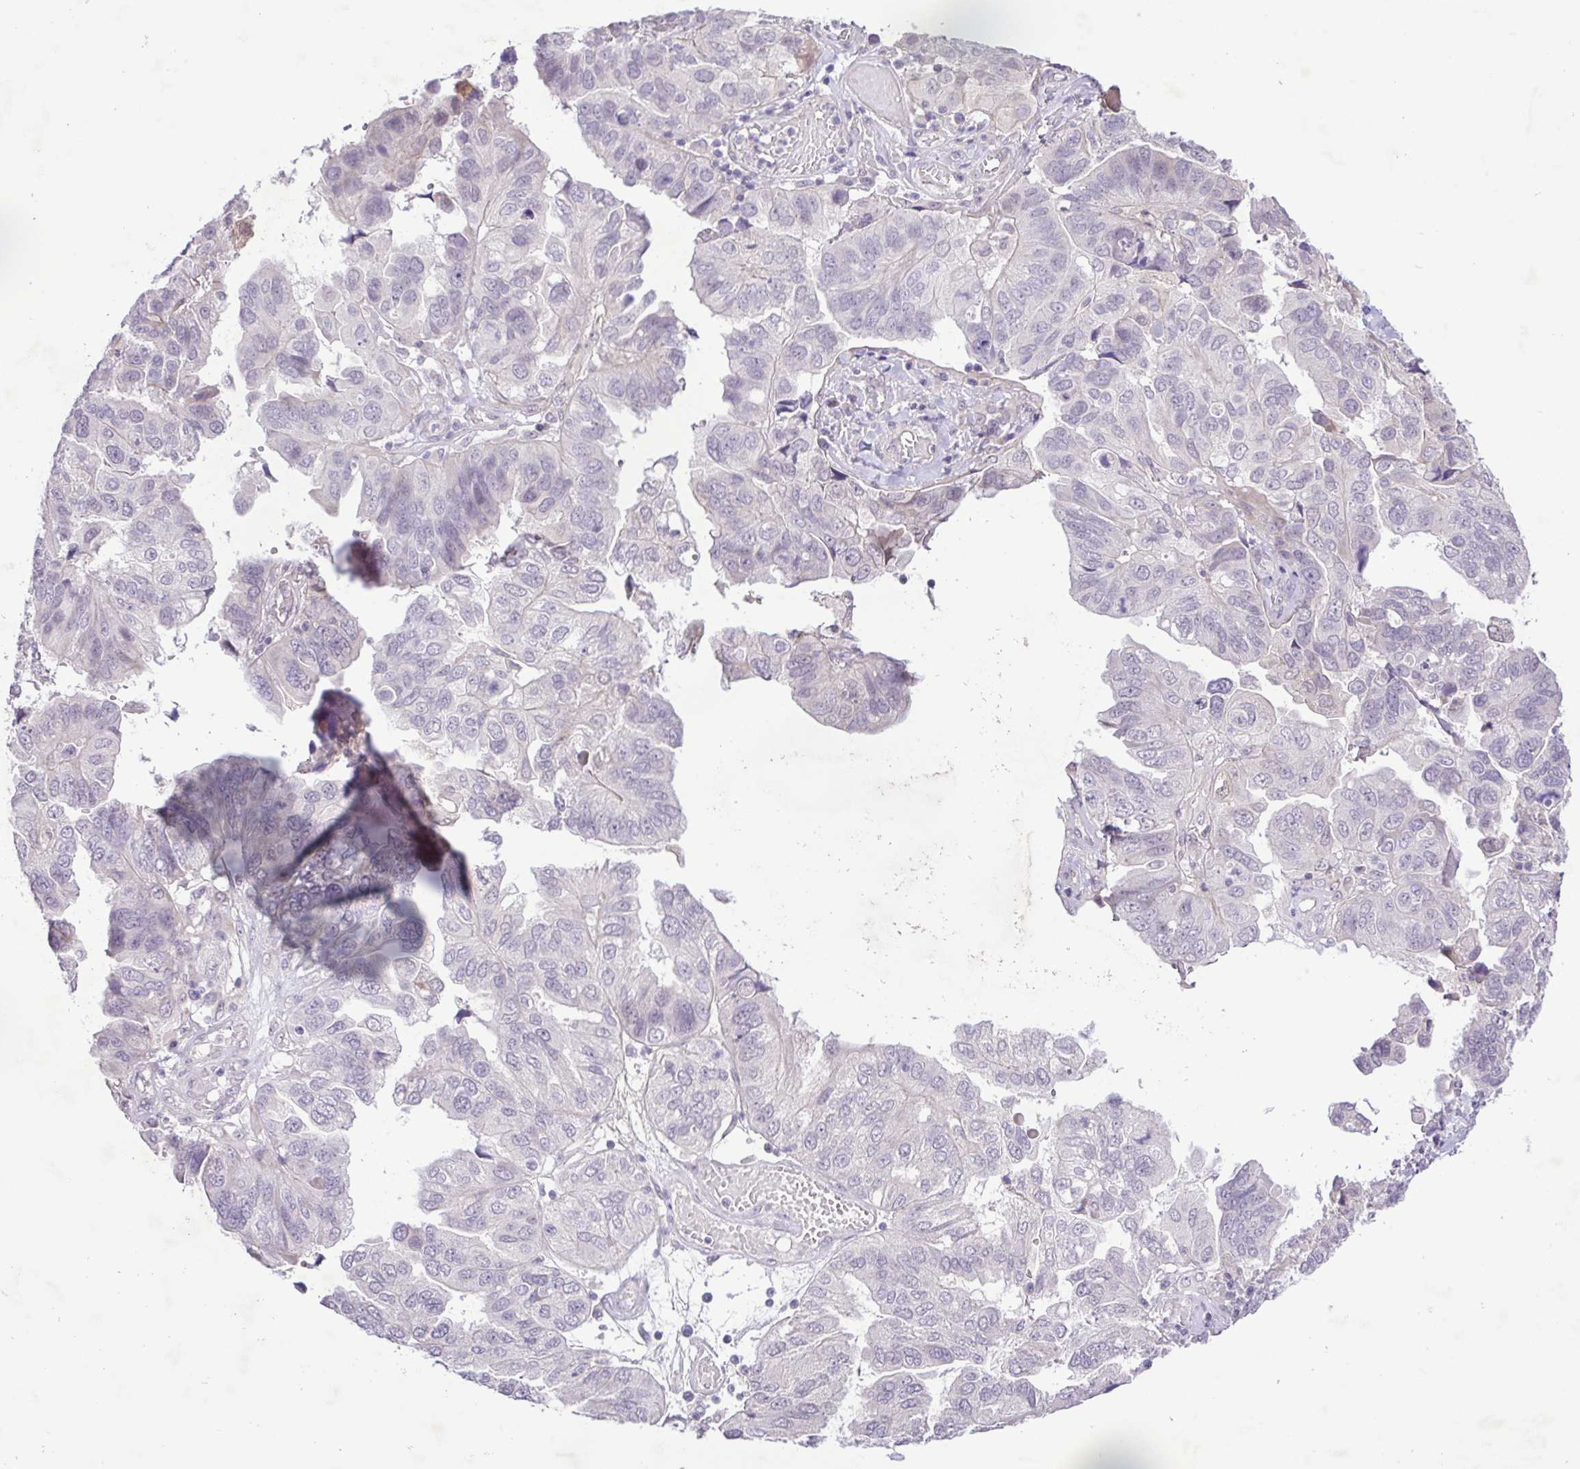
{"staining": {"intensity": "negative", "quantity": "none", "location": "none"}, "tissue": "ovarian cancer", "cell_type": "Tumor cells", "image_type": "cancer", "snomed": [{"axis": "morphology", "description": "Cystadenocarcinoma, serous, NOS"}, {"axis": "topography", "description": "Ovary"}], "caption": "There is no significant staining in tumor cells of ovarian serous cystadenocarcinoma.", "gene": "IL1RN", "patient": {"sex": "female", "age": 79}}